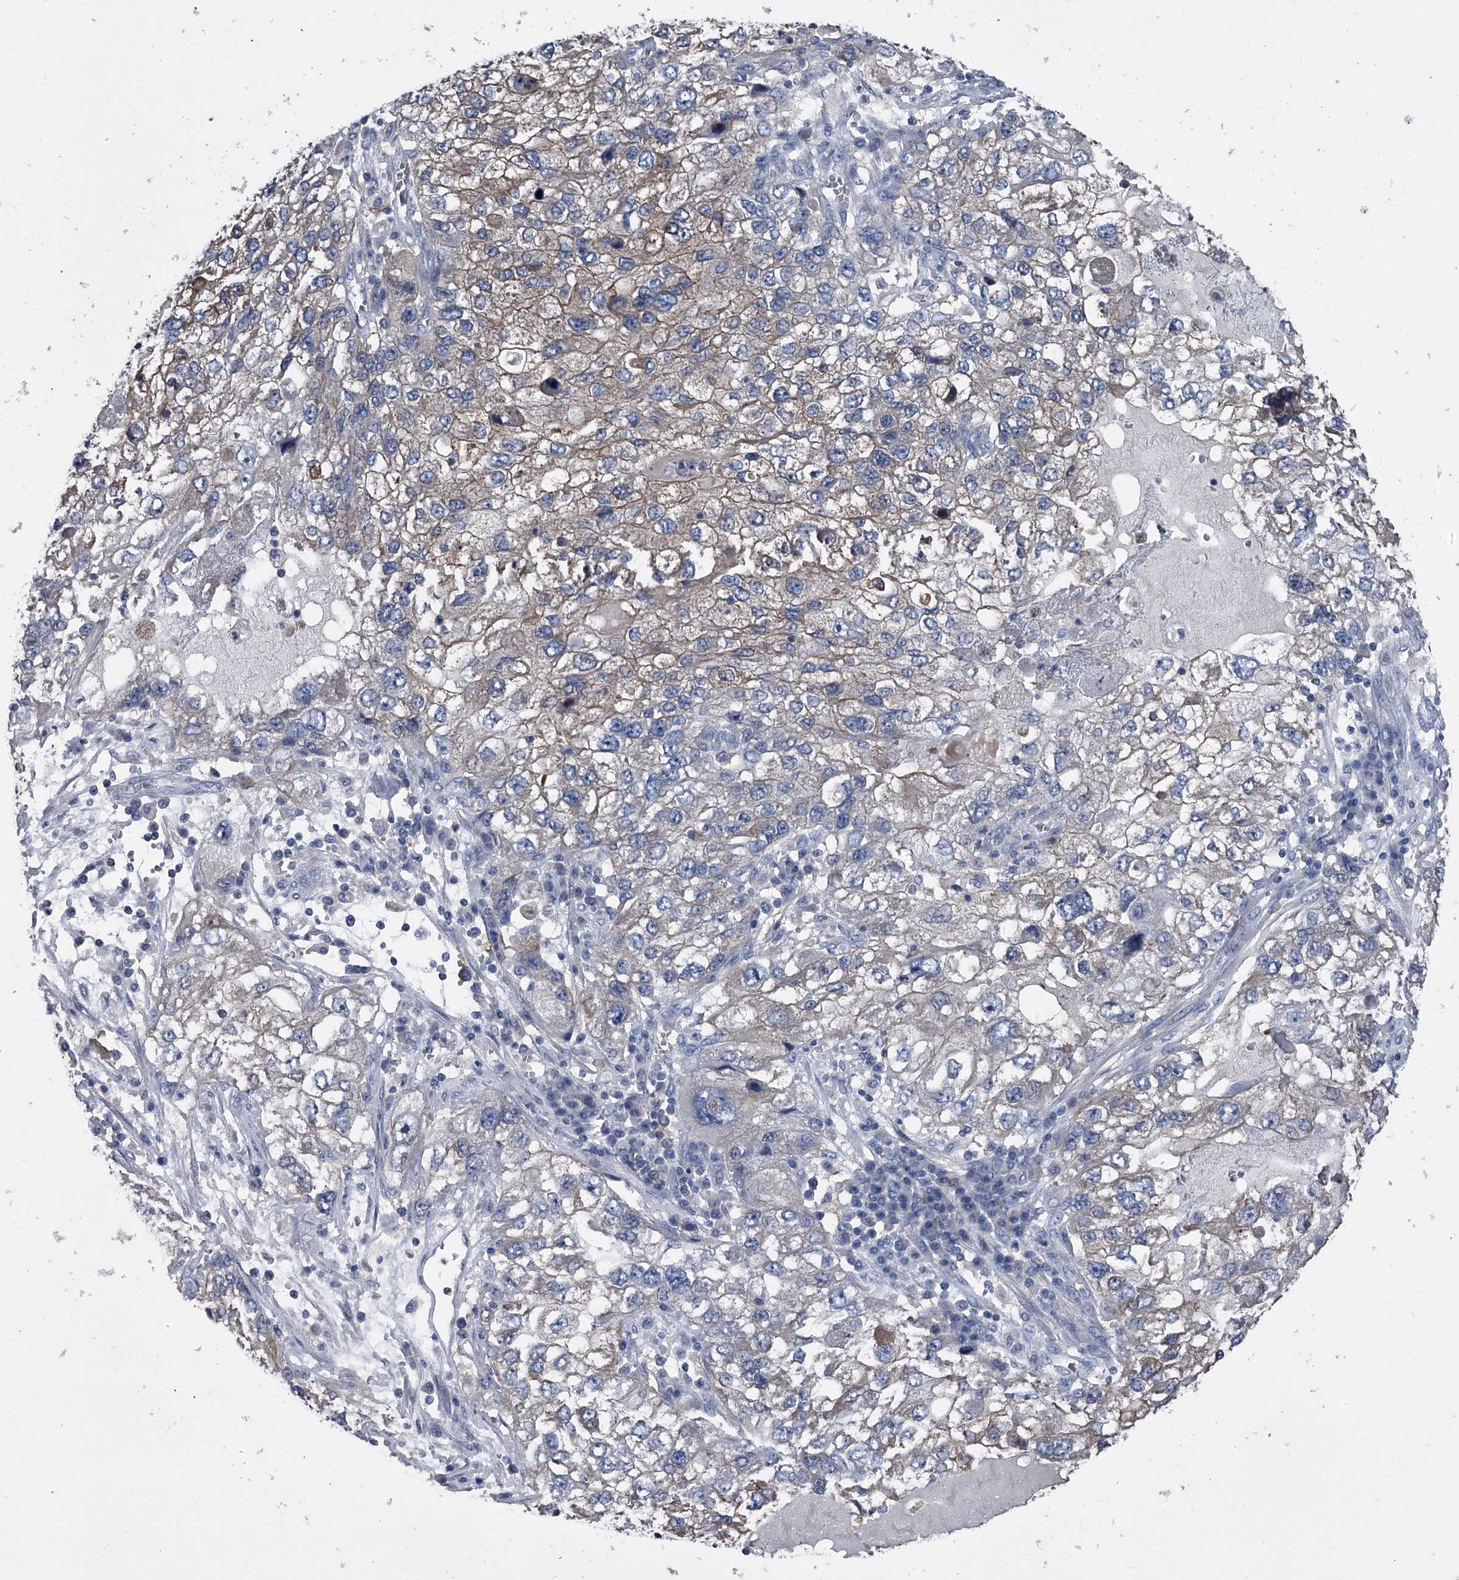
{"staining": {"intensity": "weak", "quantity": "<25%", "location": "cytoplasmic/membranous"}, "tissue": "endometrial cancer", "cell_type": "Tumor cells", "image_type": "cancer", "snomed": [{"axis": "morphology", "description": "Adenocarcinoma, NOS"}, {"axis": "topography", "description": "Endometrium"}], "caption": "Immunohistochemistry (IHC) photomicrograph of neoplastic tissue: adenocarcinoma (endometrial) stained with DAB (3,3'-diaminobenzidine) shows no significant protein staining in tumor cells.", "gene": "KIF13A", "patient": {"sex": "female", "age": 49}}